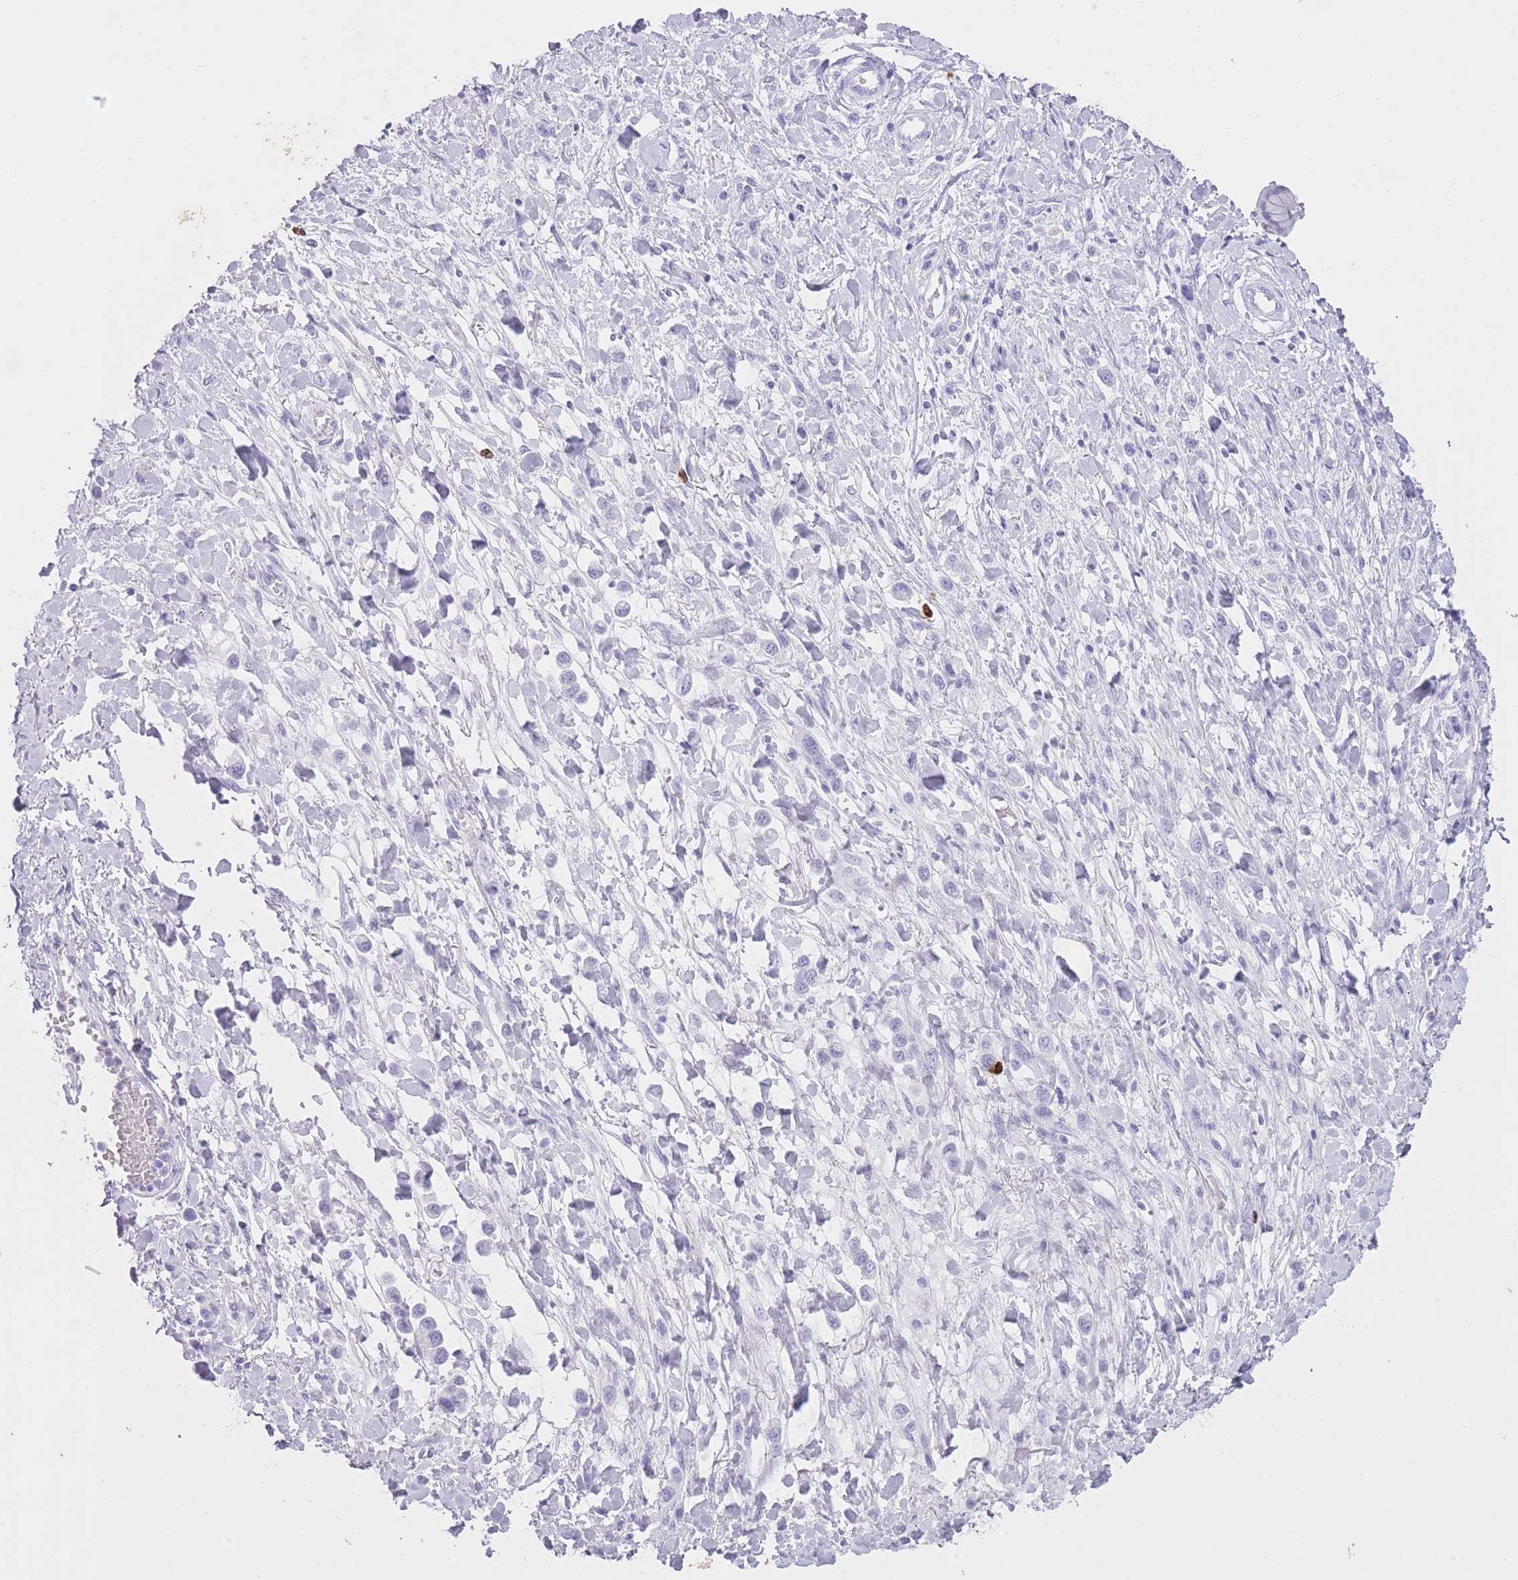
{"staining": {"intensity": "negative", "quantity": "none", "location": "none"}, "tissue": "stomach cancer", "cell_type": "Tumor cells", "image_type": "cancer", "snomed": [{"axis": "morphology", "description": "Adenocarcinoma, NOS"}, {"axis": "topography", "description": "Stomach"}], "caption": "Immunohistochemistry (IHC) photomicrograph of neoplastic tissue: stomach adenocarcinoma stained with DAB exhibits no significant protein expression in tumor cells.", "gene": "OR4F21", "patient": {"sex": "female", "age": 65}}